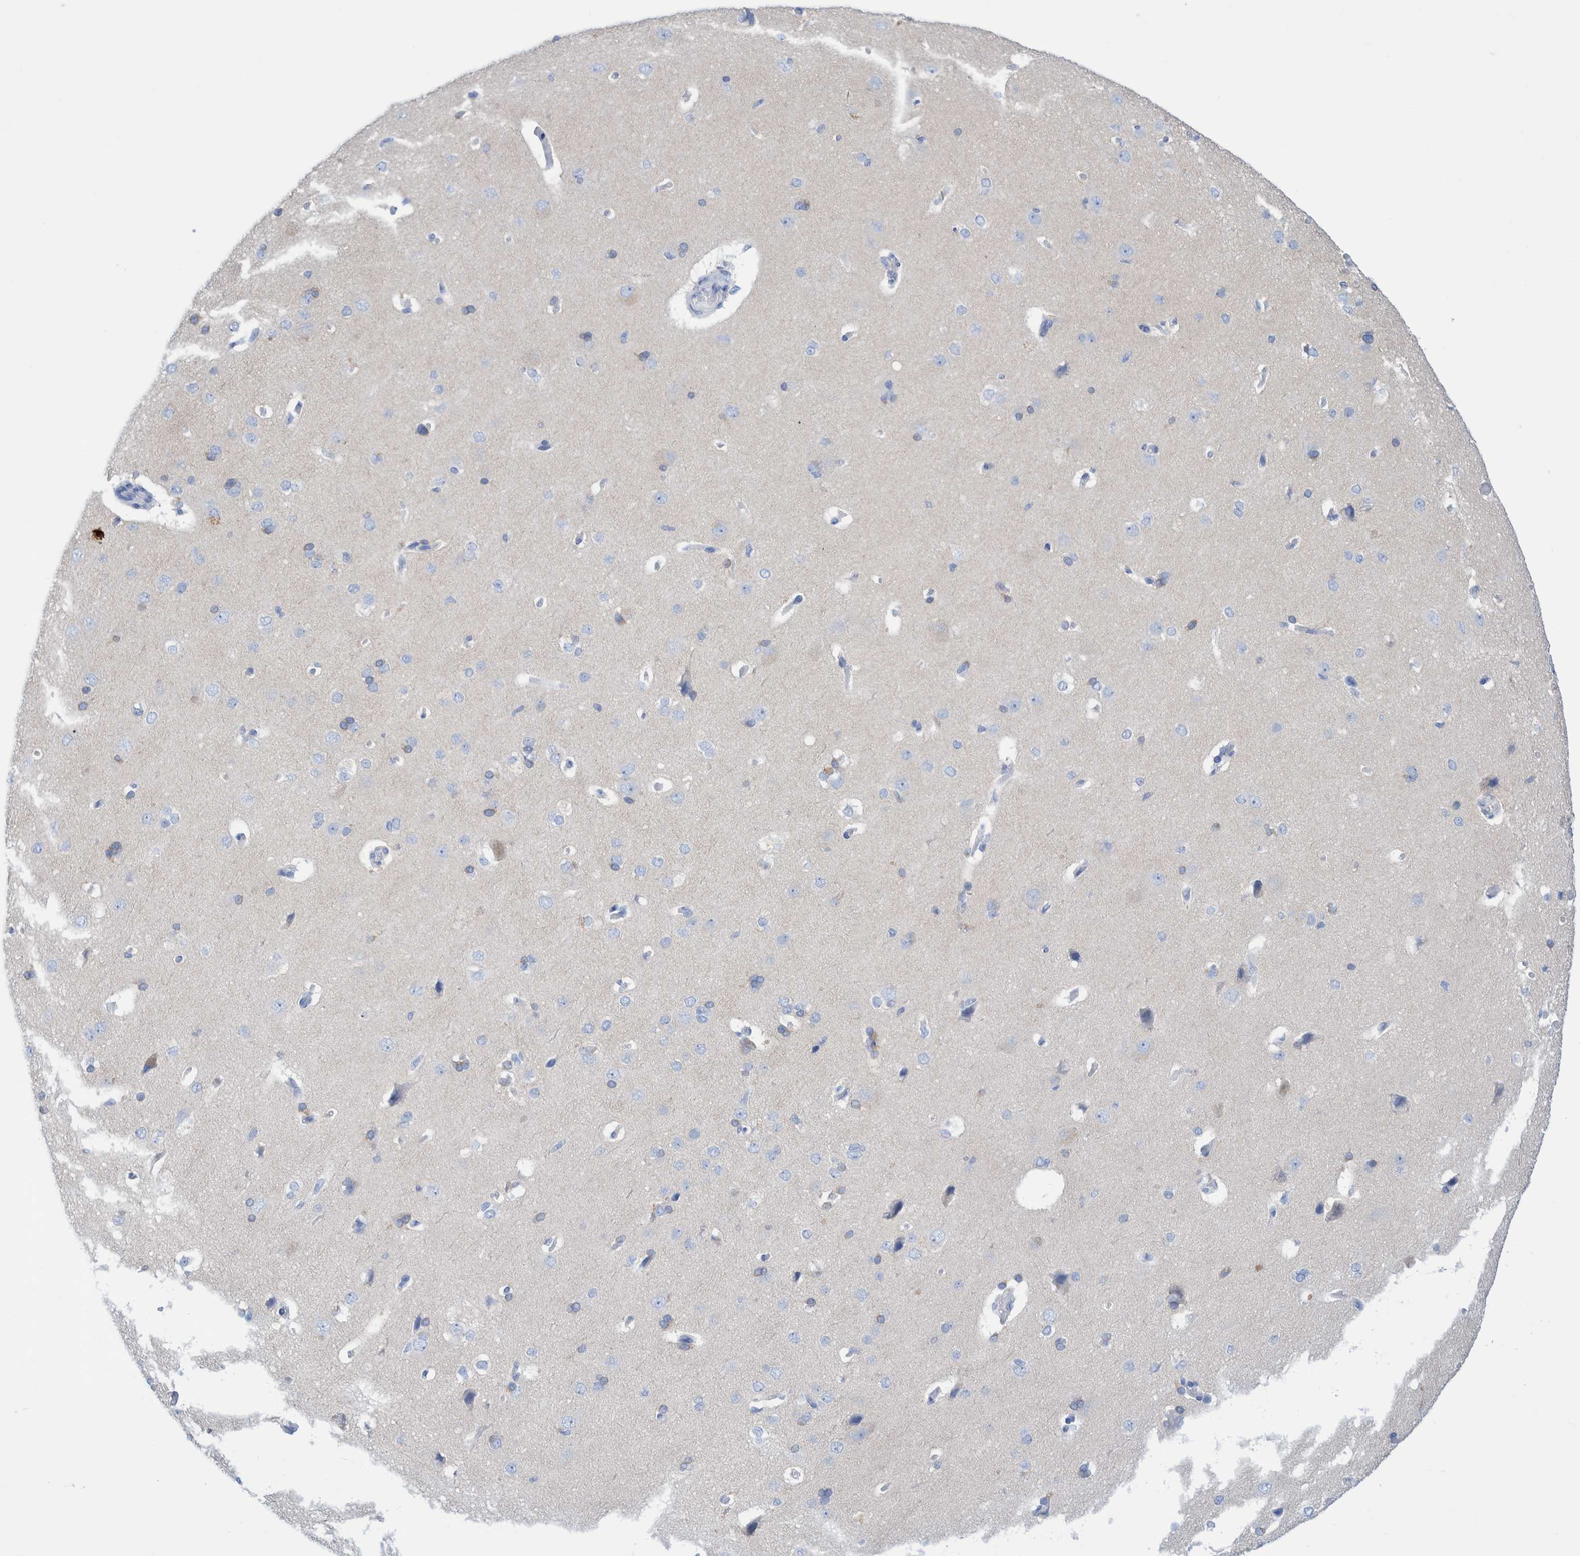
{"staining": {"intensity": "negative", "quantity": "none", "location": "none"}, "tissue": "cerebral cortex", "cell_type": "Endothelial cells", "image_type": "normal", "snomed": [{"axis": "morphology", "description": "Normal tissue, NOS"}, {"axis": "topography", "description": "Cerebral cortex"}], "caption": "Protein analysis of benign cerebral cortex displays no significant positivity in endothelial cells. (Immunohistochemistry, brightfield microscopy, high magnification).", "gene": "PERP", "patient": {"sex": "male", "age": 62}}